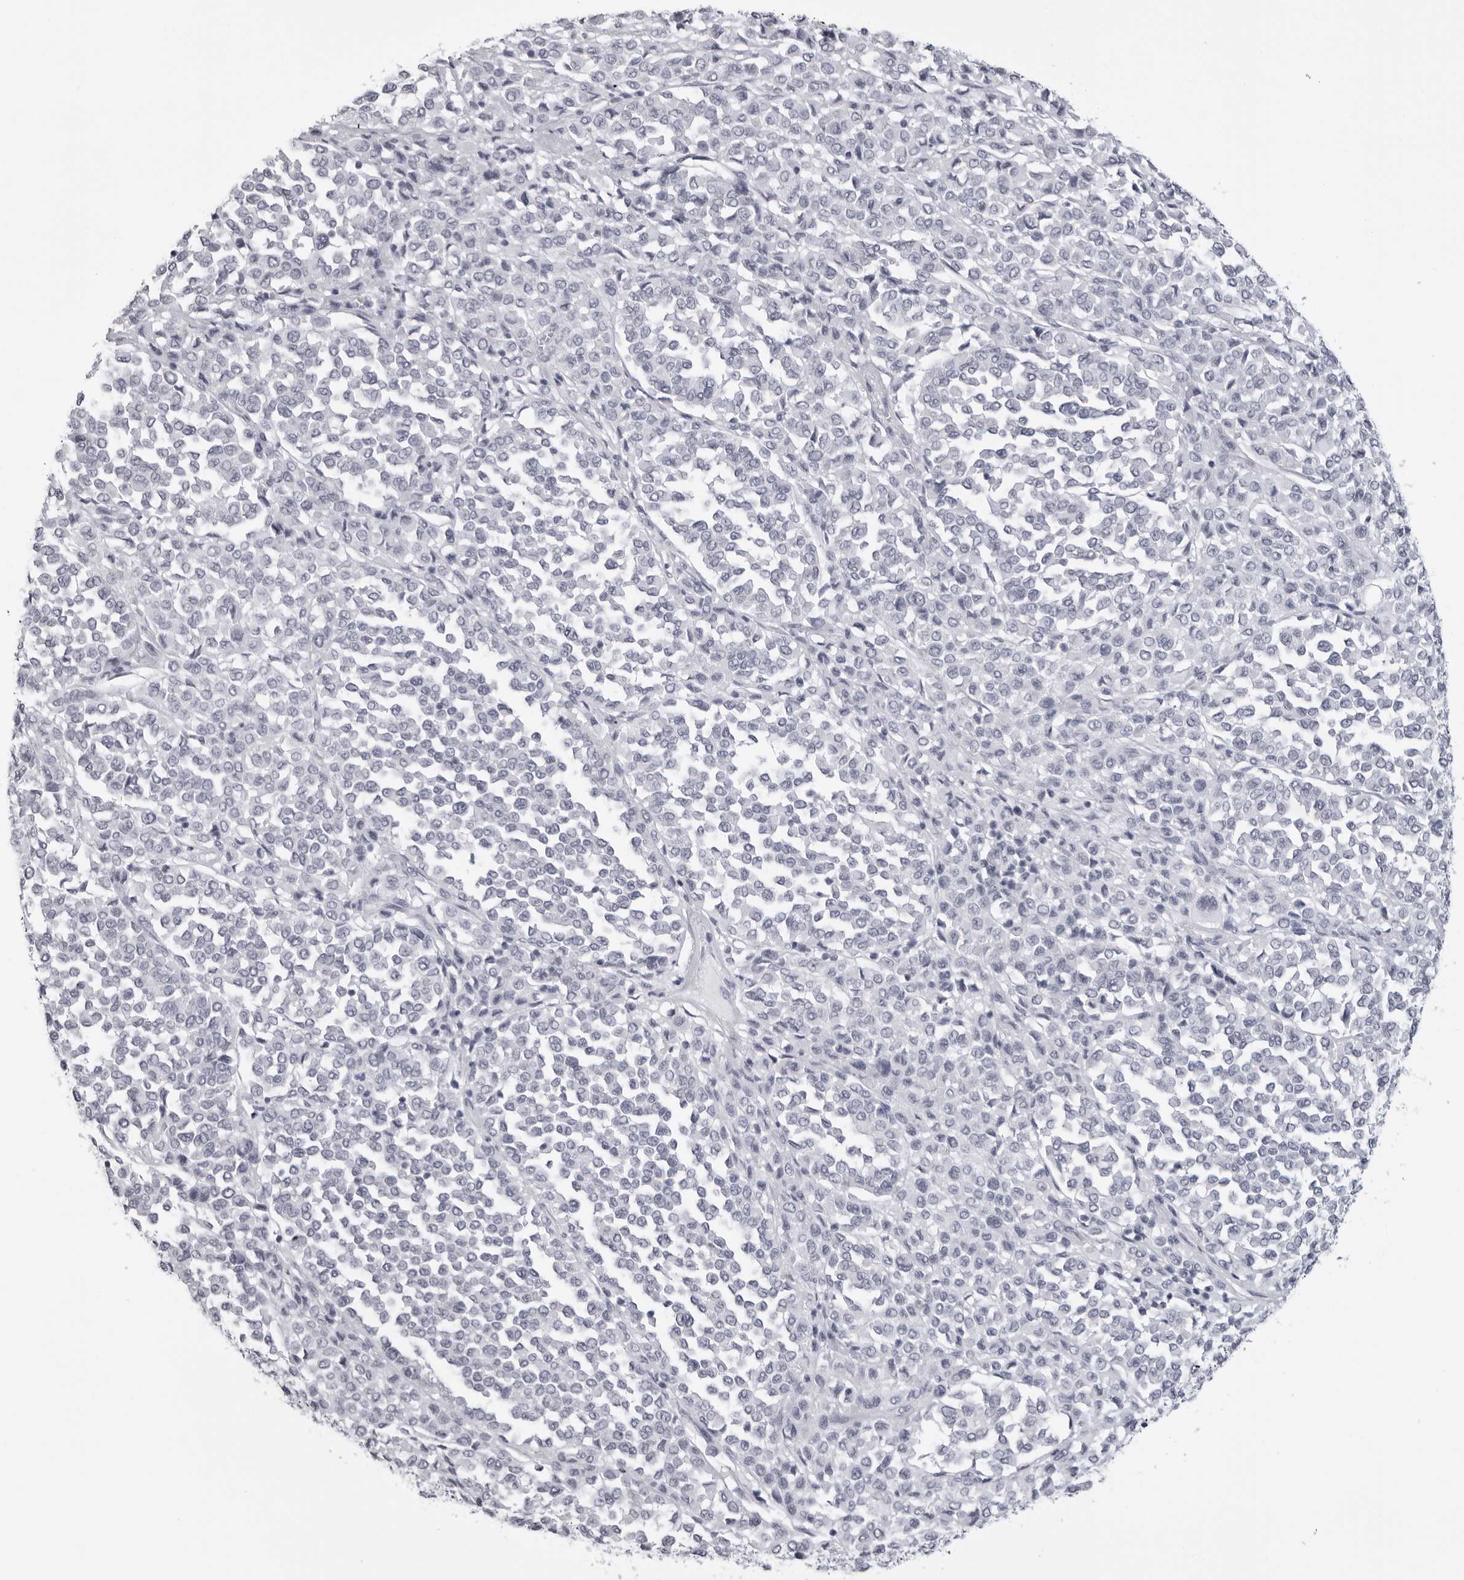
{"staining": {"intensity": "negative", "quantity": "none", "location": "none"}, "tissue": "melanoma", "cell_type": "Tumor cells", "image_type": "cancer", "snomed": [{"axis": "morphology", "description": "Malignant melanoma, Metastatic site"}, {"axis": "topography", "description": "Pancreas"}], "caption": "Immunohistochemical staining of malignant melanoma (metastatic site) displays no significant expression in tumor cells.", "gene": "DNALI1", "patient": {"sex": "female", "age": 30}}